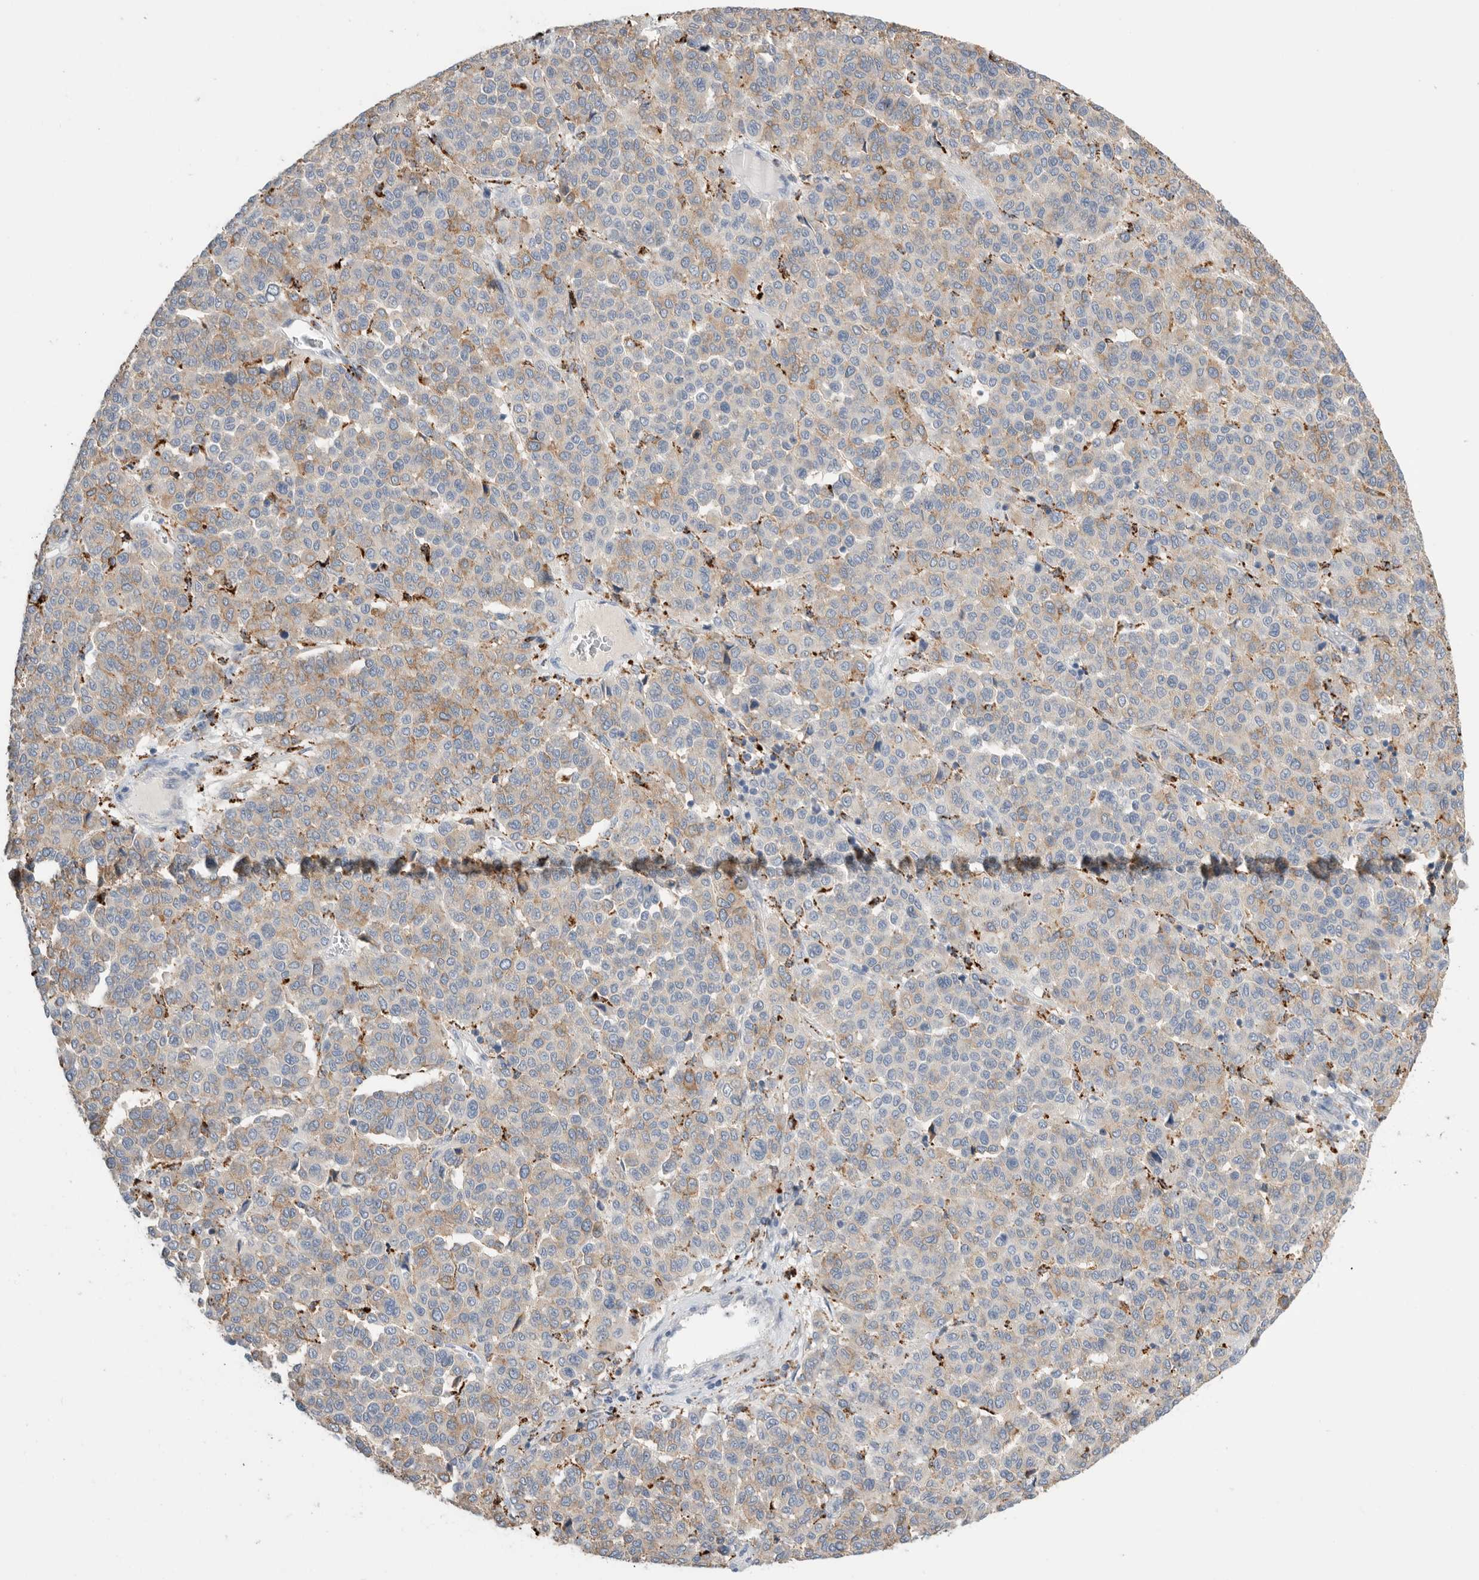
{"staining": {"intensity": "weak", "quantity": "25%-75%", "location": "cytoplasmic/membranous"}, "tissue": "melanoma", "cell_type": "Tumor cells", "image_type": "cancer", "snomed": [{"axis": "morphology", "description": "Malignant melanoma, Metastatic site"}, {"axis": "topography", "description": "Pancreas"}], "caption": "A photomicrograph showing weak cytoplasmic/membranous expression in about 25%-75% of tumor cells in malignant melanoma (metastatic site), as visualized by brown immunohistochemical staining.", "gene": "GGH", "patient": {"sex": "female", "age": 30}}